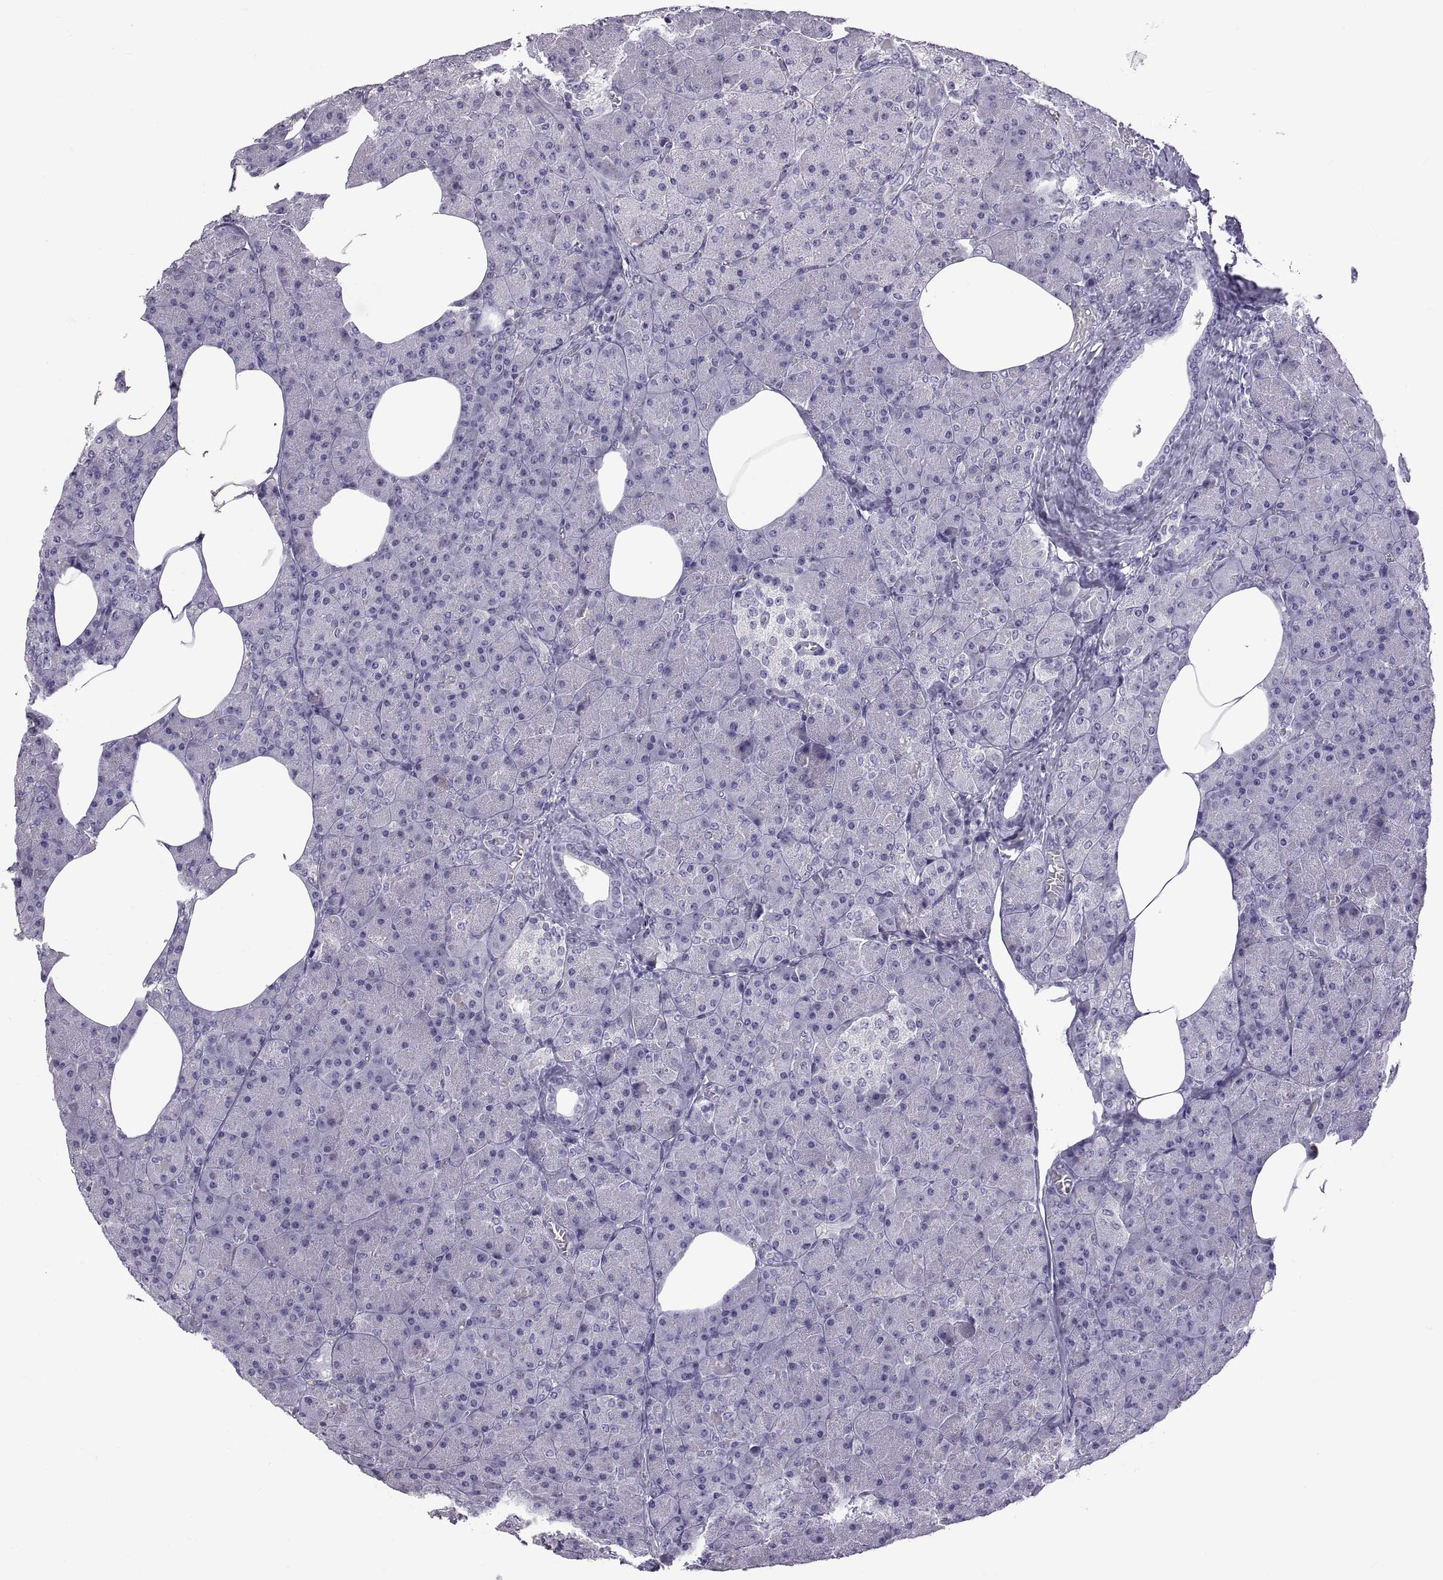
{"staining": {"intensity": "negative", "quantity": "none", "location": "none"}, "tissue": "pancreas", "cell_type": "Exocrine glandular cells", "image_type": "normal", "snomed": [{"axis": "morphology", "description": "Normal tissue, NOS"}, {"axis": "topography", "description": "Pancreas"}], "caption": "IHC histopathology image of normal pancreas: human pancreas stained with DAB (3,3'-diaminobenzidine) demonstrates no significant protein staining in exocrine glandular cells.", "gene": "RDM1", "patient": {"sex": "female", "age": 45}}